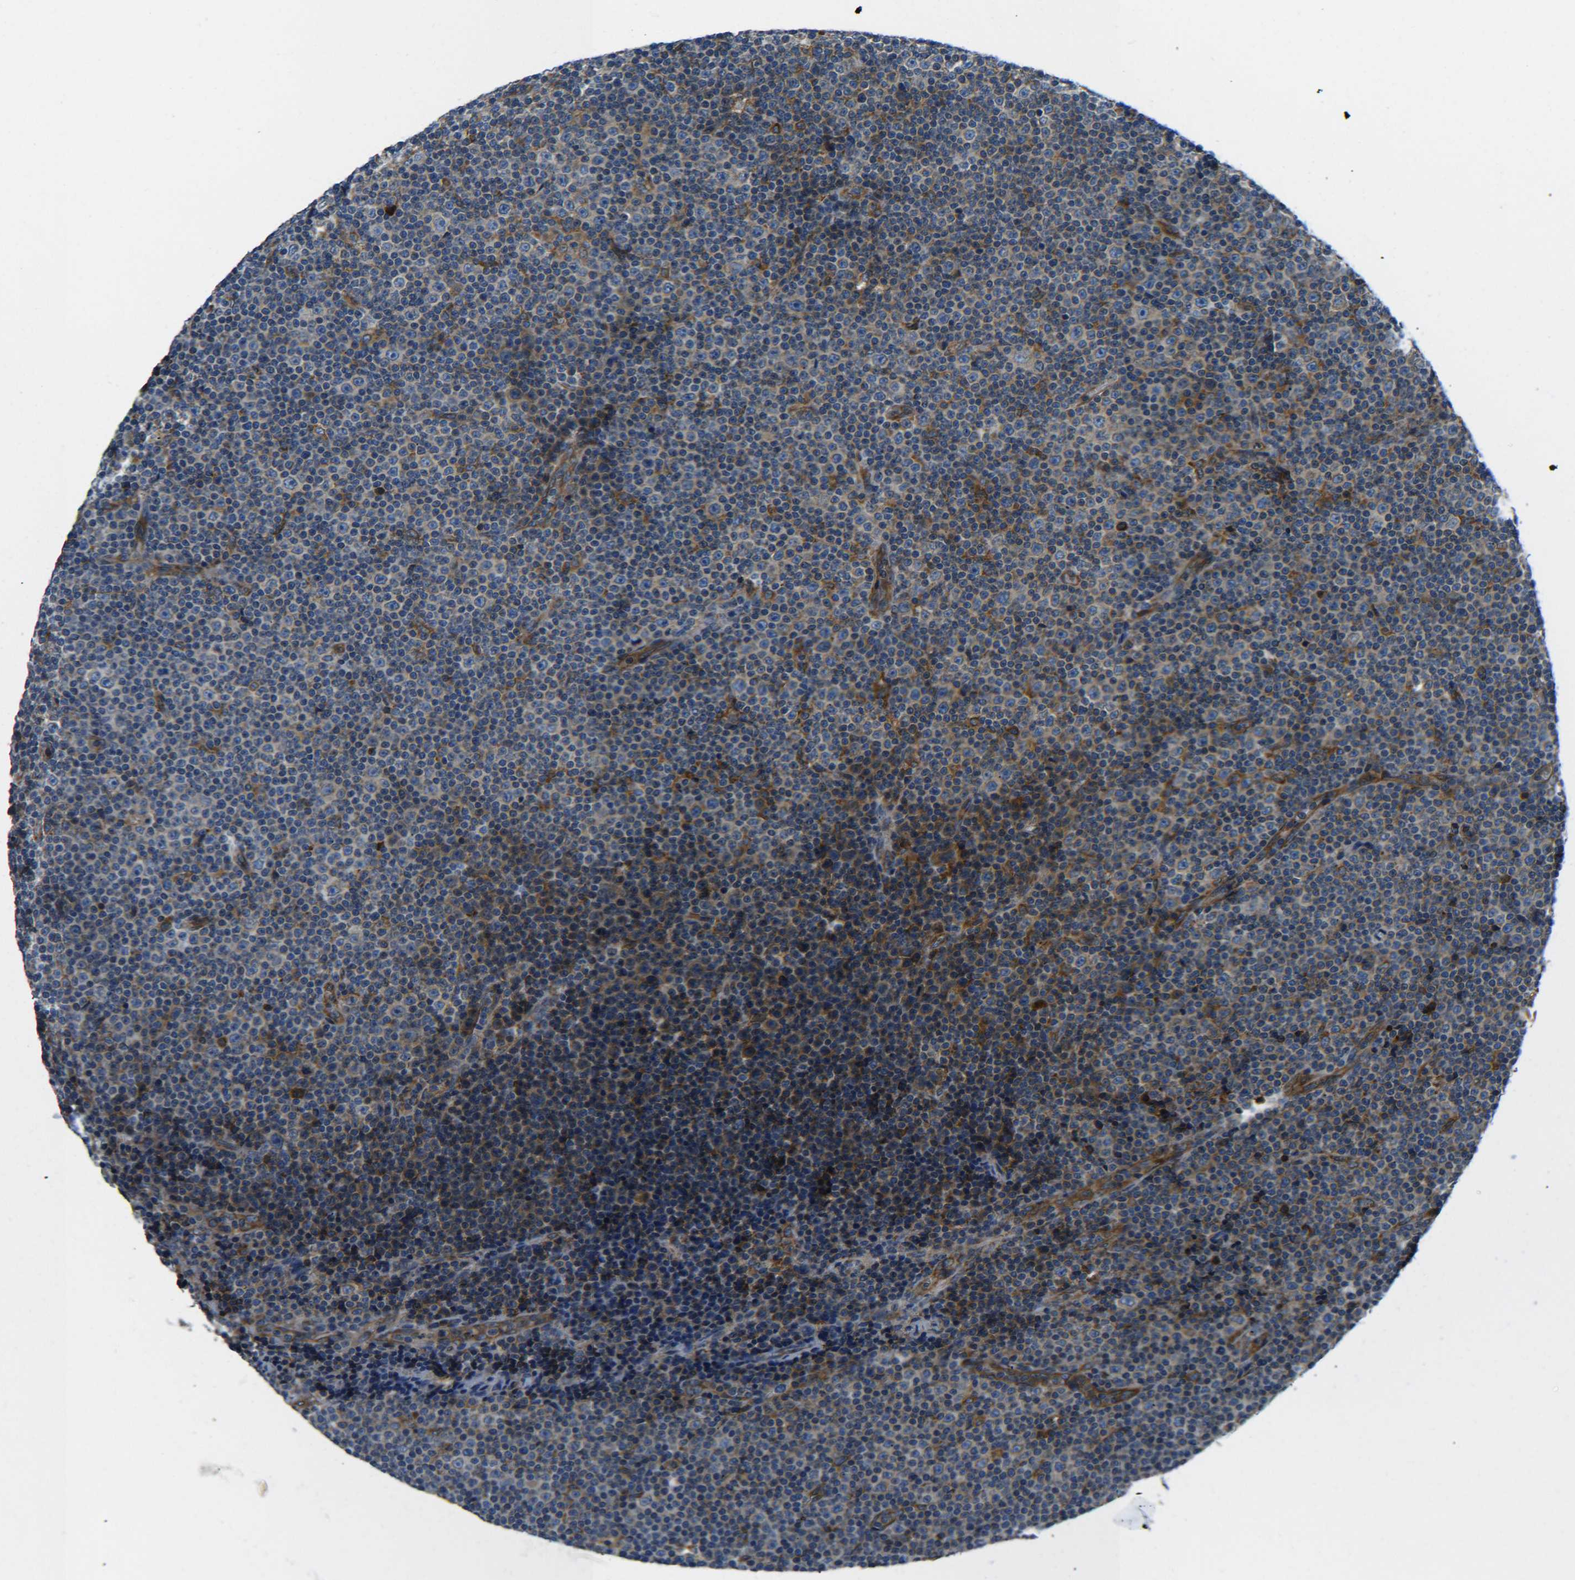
{"staining": {"intensity": "moderate", "quantity": "<25%", "location": "cytoplasmic/membranous"}, "tissue": "lymphoma", "cell_type": "Tumor cells", "image_type": "cancer", "snomed": [{"axis": "morphology", "description": "Malignant lymphoma, non-Hodgkin's type, Low grade"}, {"axis": "topography", "description": "Lymph node"}], "caption": "Moderate cytoplasmic/membranous expression for a protein is identified in approximately <25% of tumor cells of lymphoma using immunohistochemistry.", "gene": "PREB", "patient": {"sex": "female", "age": 67}}